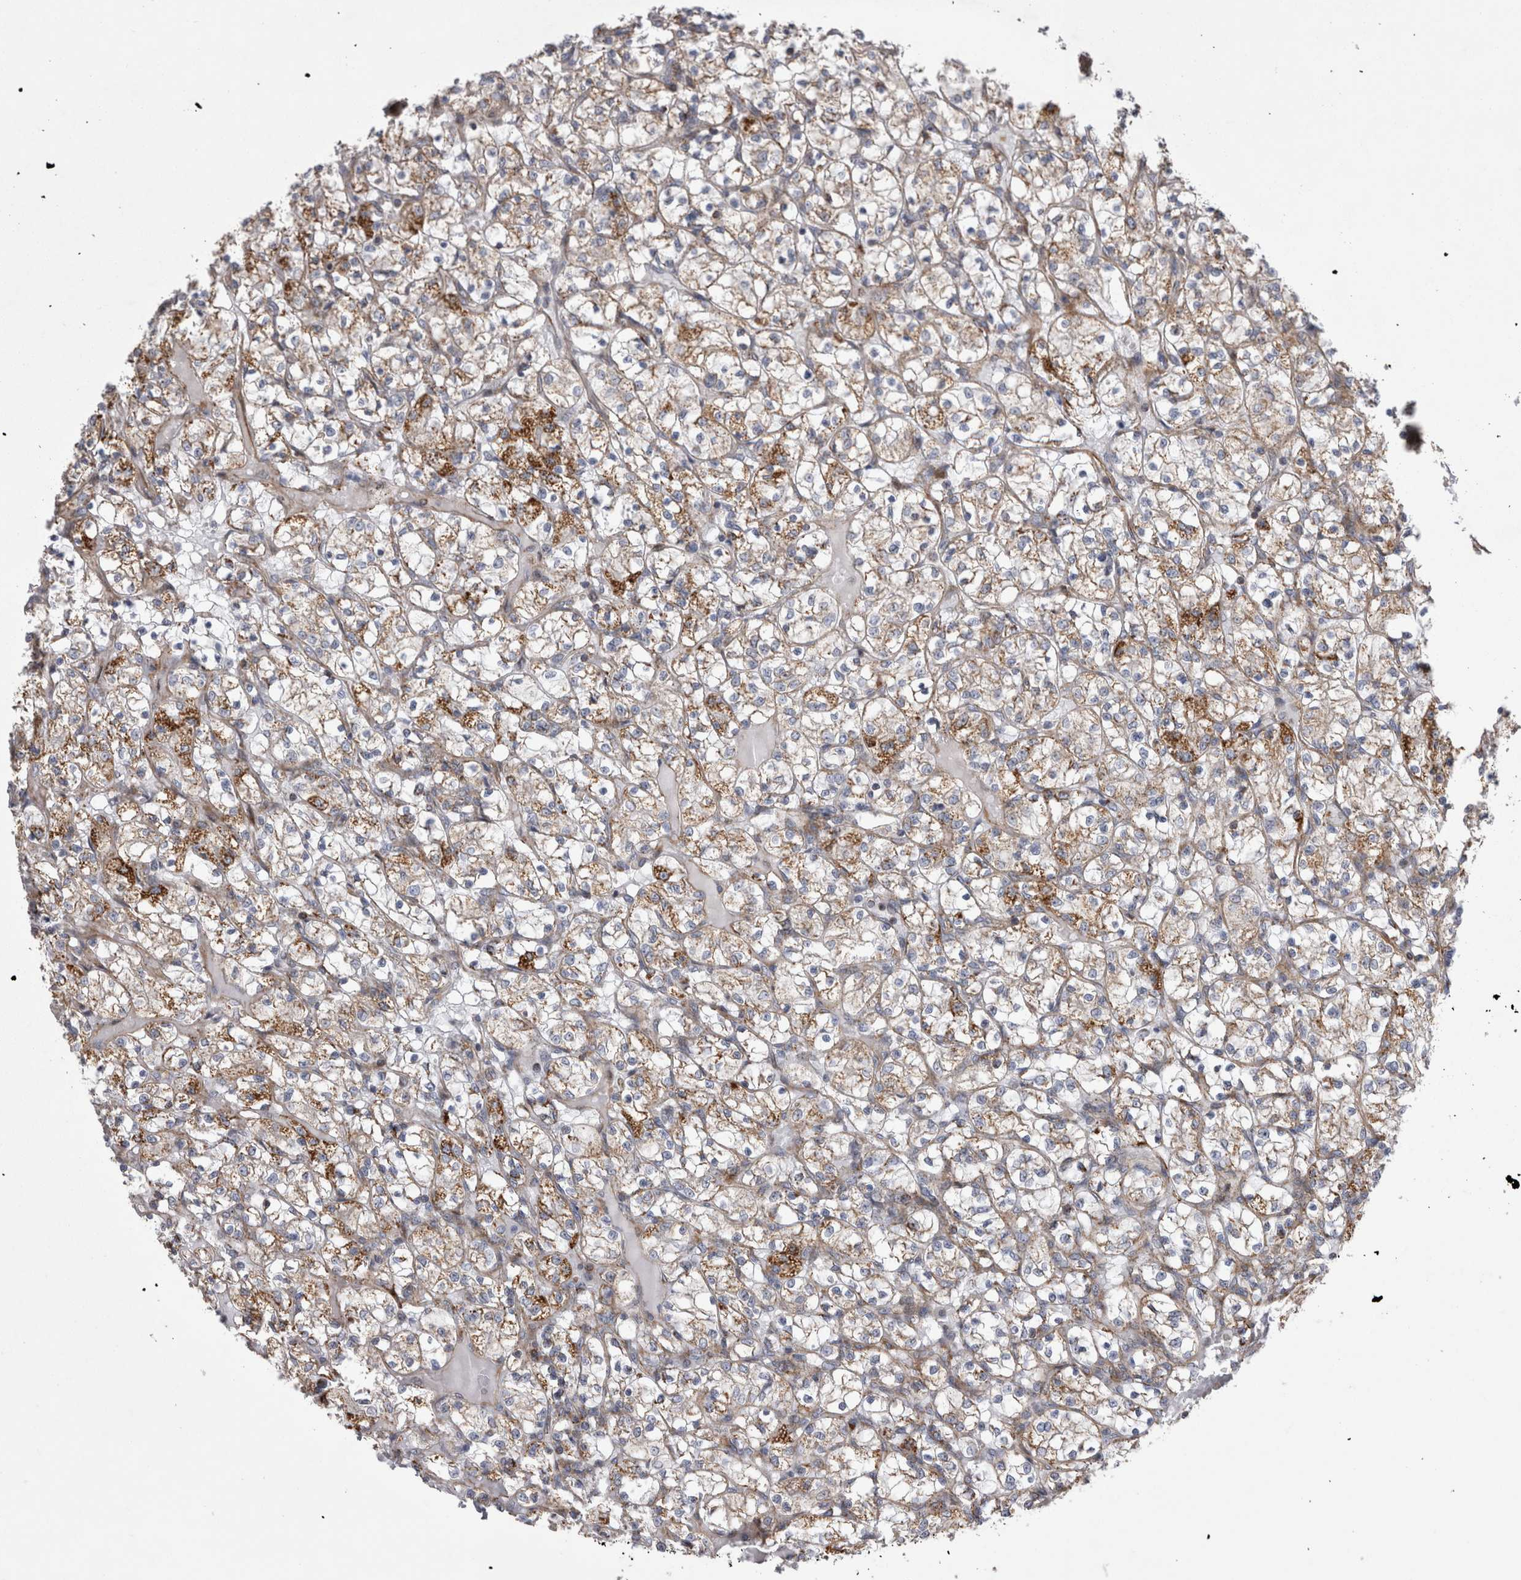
{"staining": {"intensity": "moderate", "quantity": "25%-75%", "location": "cytoplasmic/membranous"}, "tissue": "renal cancer", "cell_type": "Tumor cells", "image_type": "cancer", "snomed": [{"axis": "morphology", "description": "Adenocarcinoma, NOS"}, {"axis": "topography", "description": "Kidney"}], "caption": "A brown stain shows moderate cytoplasmic/membranous positivity of a protein in renal cancer (adenocarcinoma) tumor cells.", "gene": "TSPOAP1", "patient": {"sex": "female", "age": 69}}